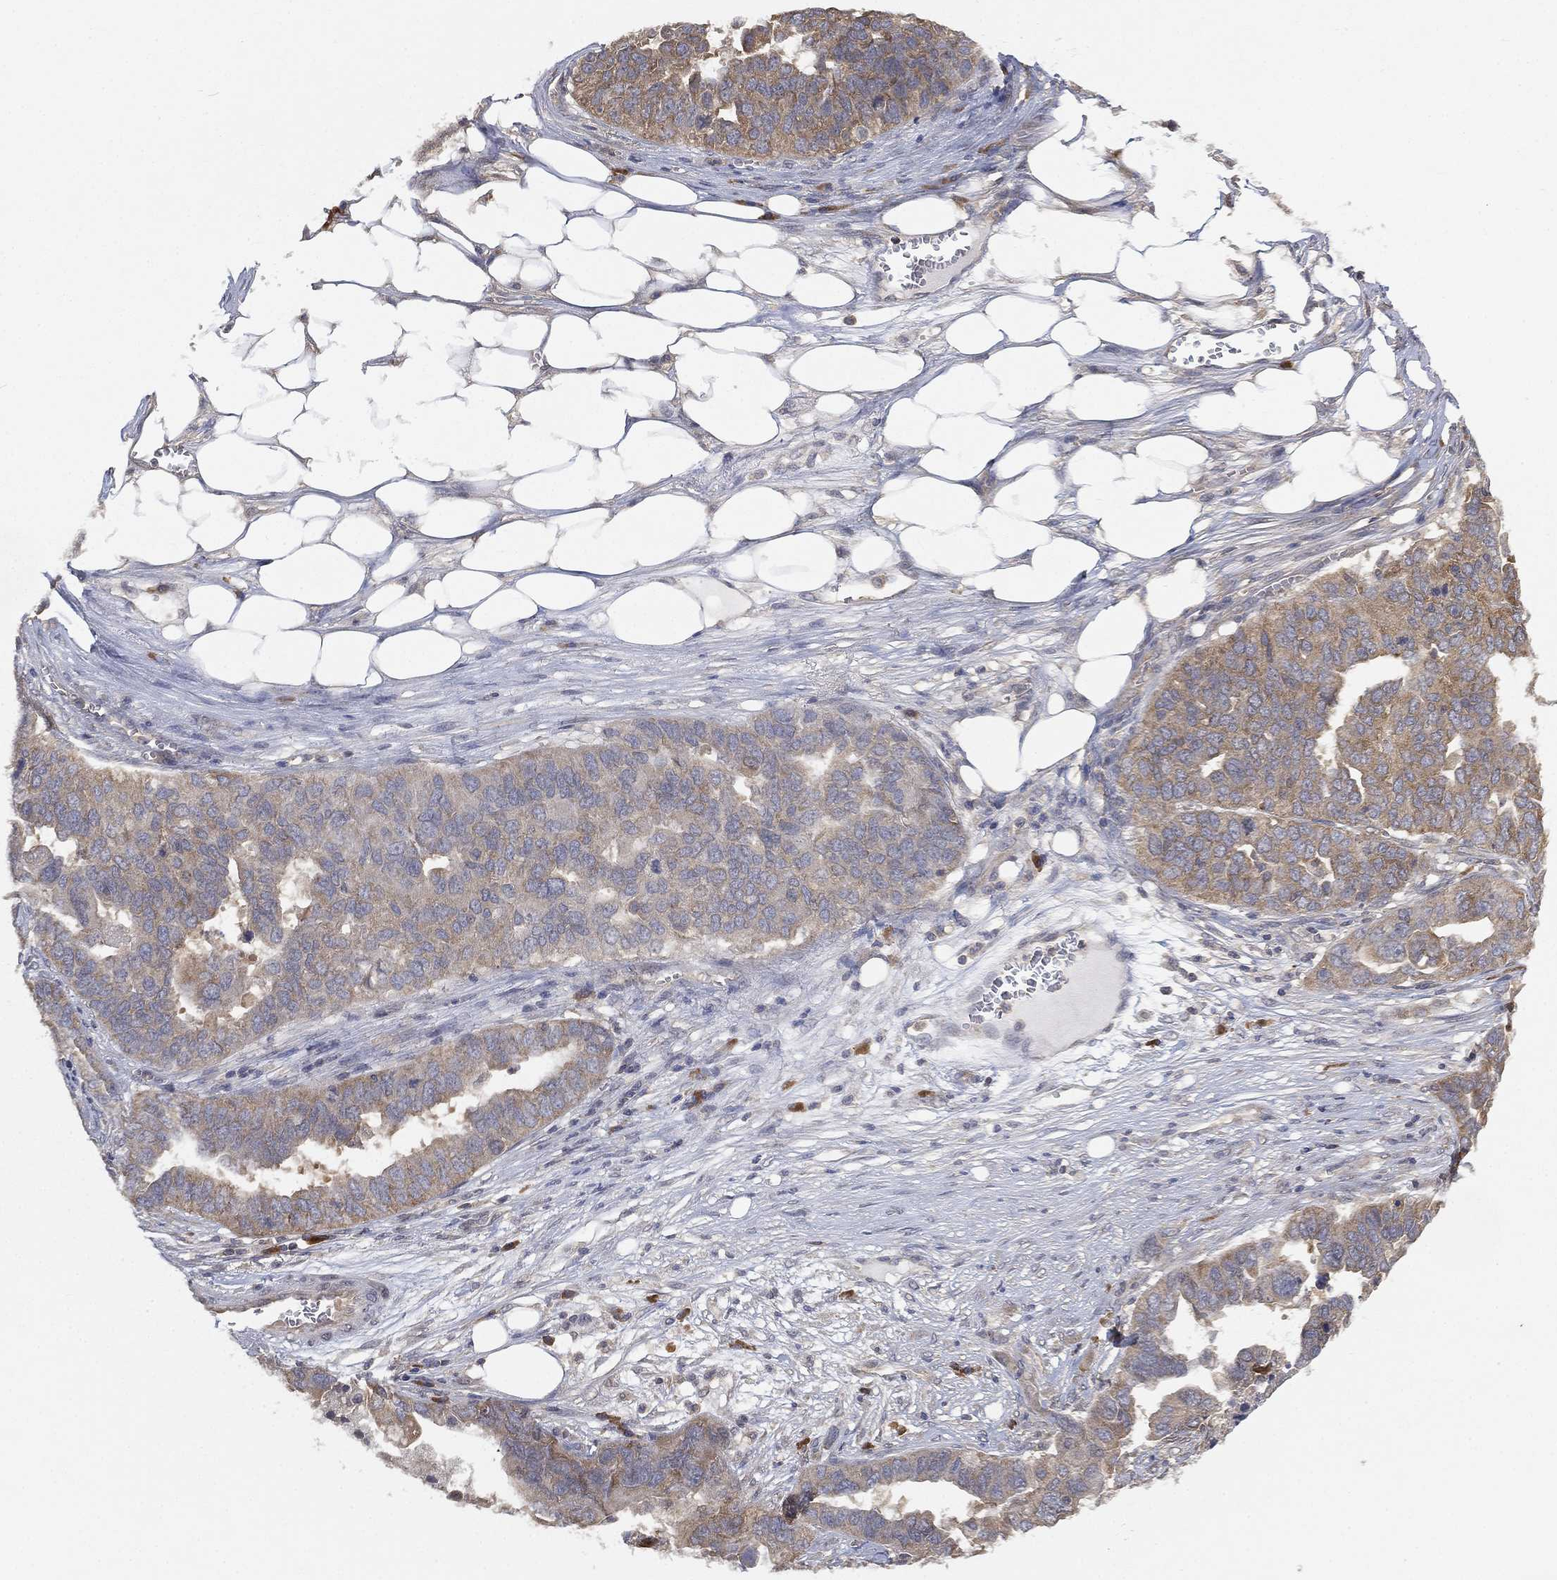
{"staining": {"intensity": "weak", "quantity": "<25%", "location": "cytoplasmic/membranous"}, "tissue": "ovarian cancer", "cell_type": "Tumor cells", "image_type": "cancer", "snomed": [{"axis": "morphology", "description": "Carcinoma, endometroid"}, {"axis": "topography", "description": "Soft tissue"}, {"axis": "topography", "description": "Ovary"}], "caption": "This is a photomicrograph of immunohistochemistry staining of ovarian endometroid carcinoma, which shows no staining in tumor cells.", "gene": "UBA5", "patient": {"sex": "female", "age": 52}}